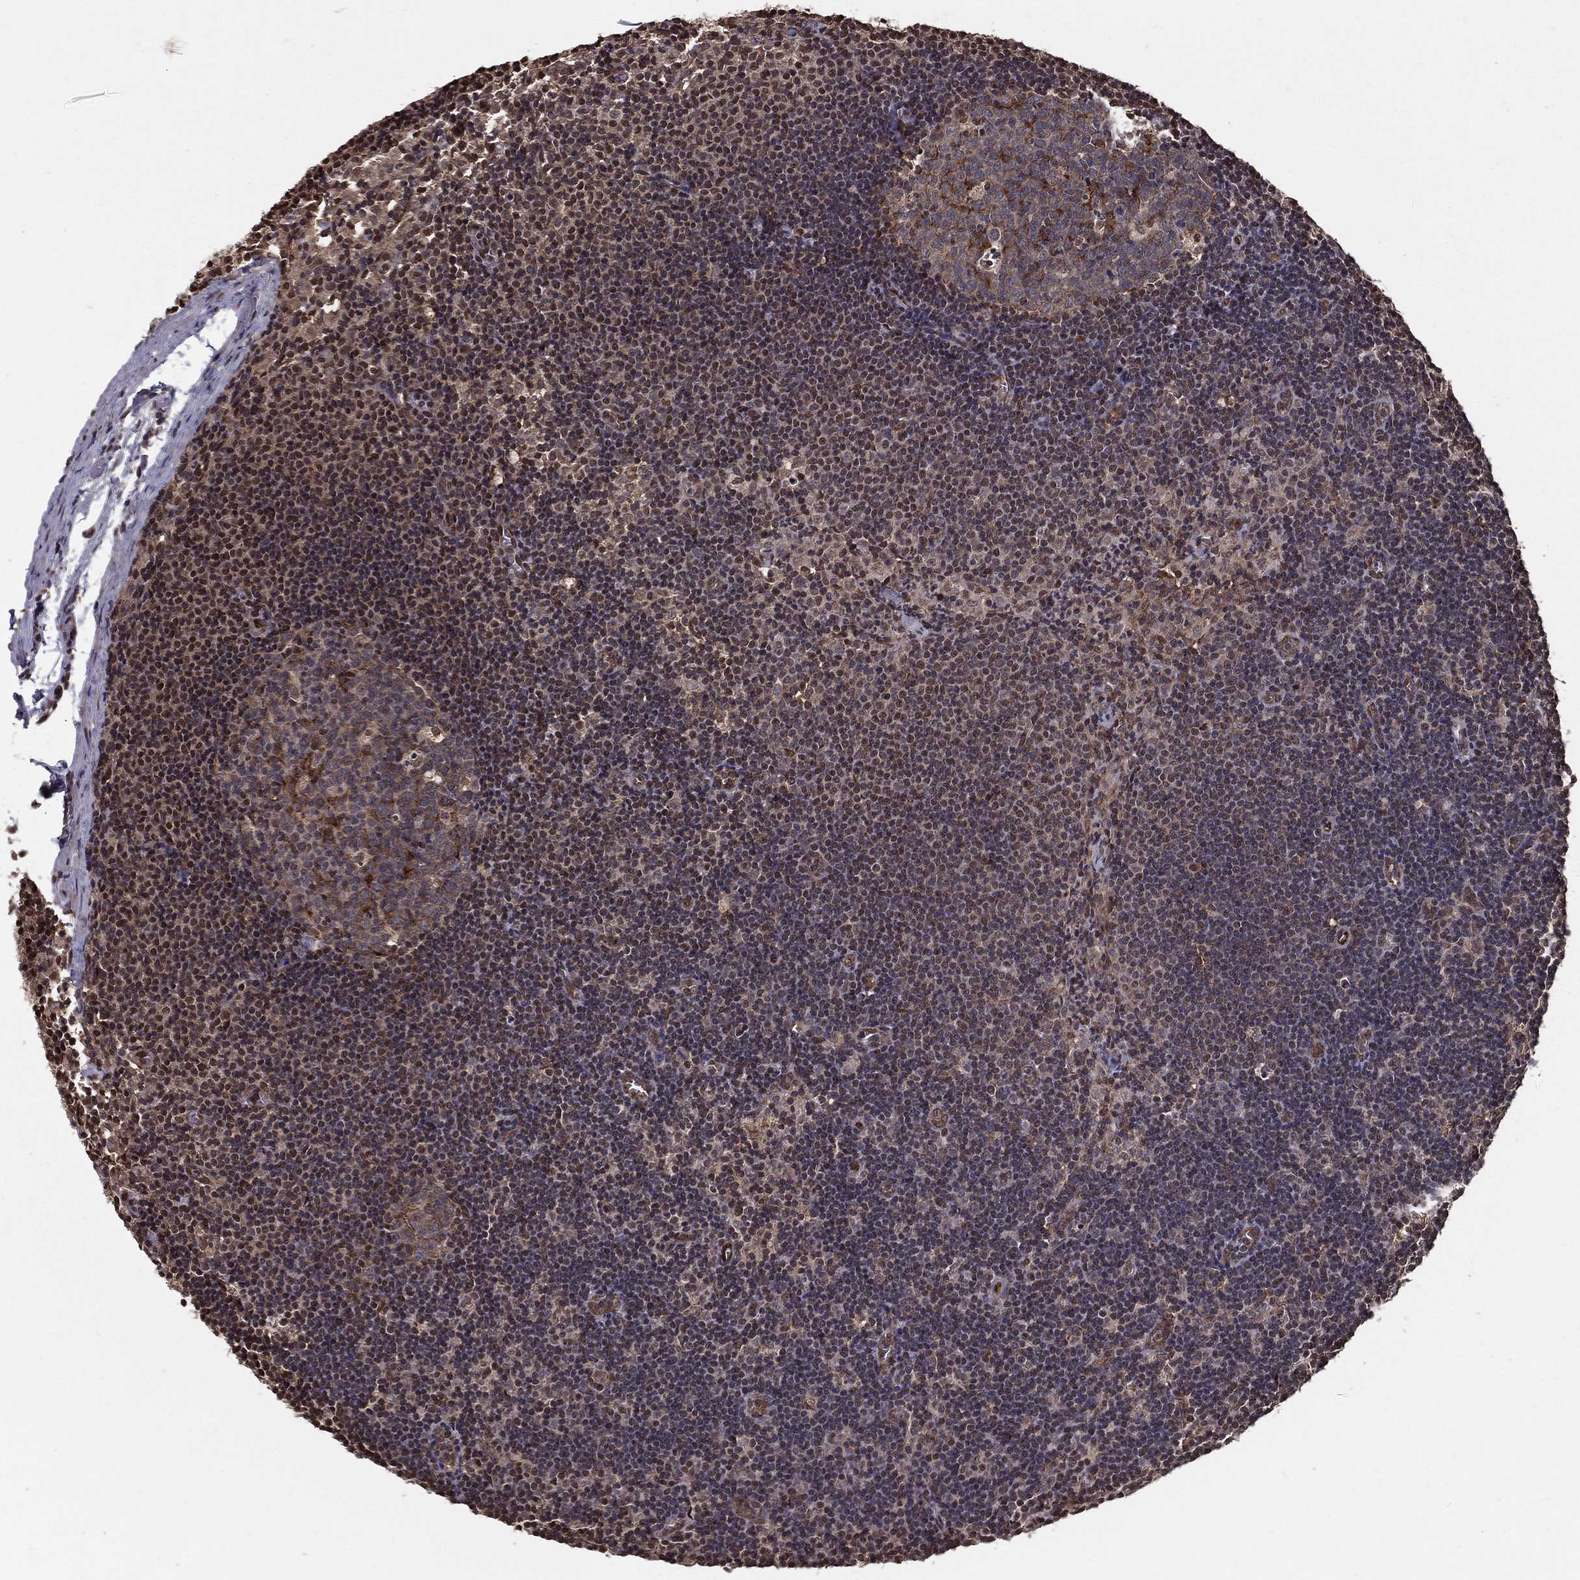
{"staining": {"intensity": "strong", "quantity": "<25%", "location": "cytoplasmic/membranous"}, "tissue": "lymph node", "cell_type": "Germinal center cells", "image_type": "normal", "snomed": [{"axis": "morphology", "description": "Normal tissue, NOS"}, {"axis": "topography", "description": "Lymph node"}], "caption": "Immunohistochemical staining of benign human lymph node exhibits <25% levels of strong cytoplasmic/membranous protein positivity in approximately <25% of germinal center cells.", "gene": "CERS2", "patient": {"sex": "female", "age": 34}}